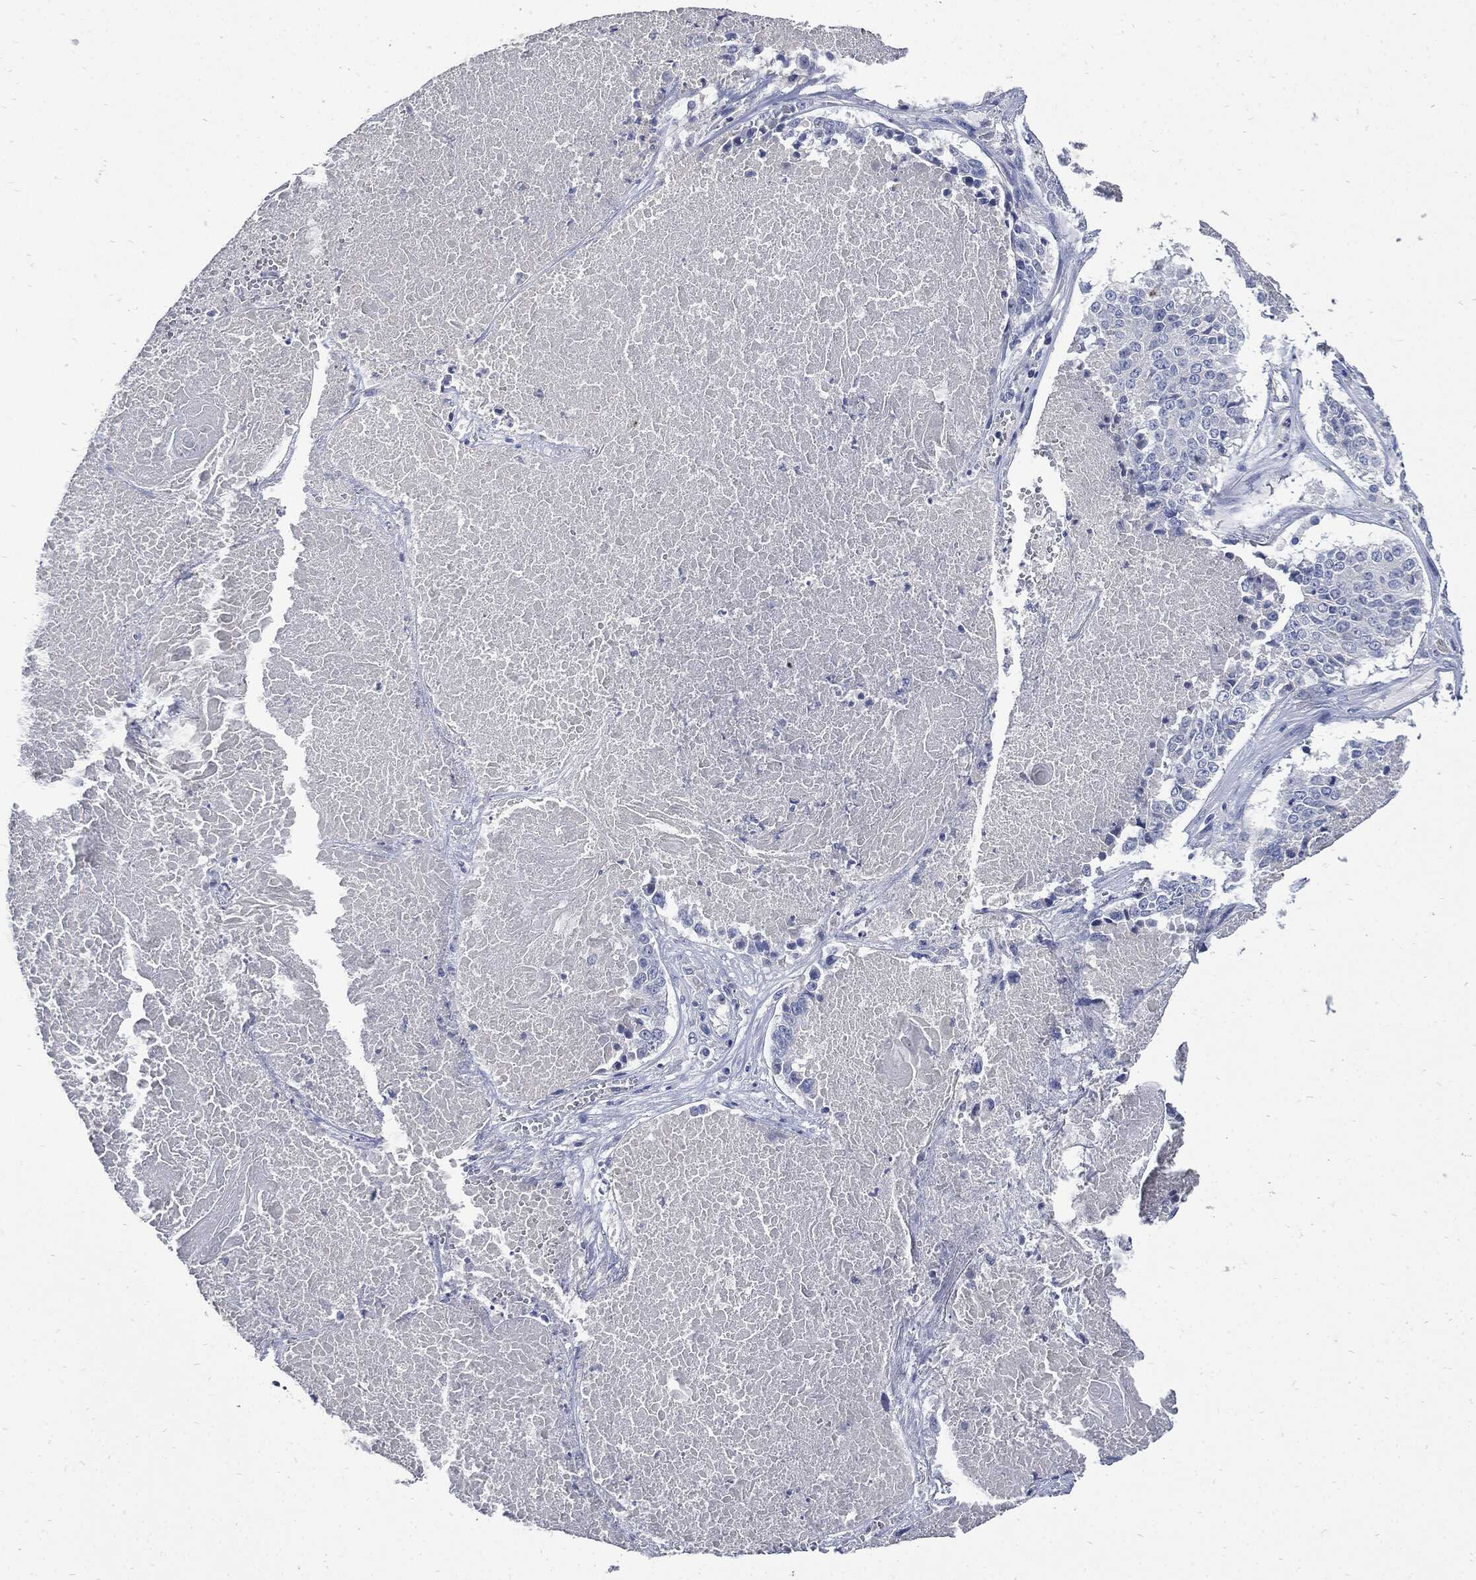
{"staining": {"intensity": "negative", "quantity": "none", "location": "none"}, "tissue": "lung cancer", "cell_type": "Tumor cells", "image_type": "cancer", "snomed": [{"axis": "morphology", "description": "Squamous cell carcinoma, NOS"}, {"axis": "topography", "description": "Lung"}], "caption": "This is an immunohistochemistry (IHC) photomicrograph of lung squamous cell carcinoma. There is no expression in tumor cells.", "gene": "CPE", "patient": {"sex": "male", "age": 64}}